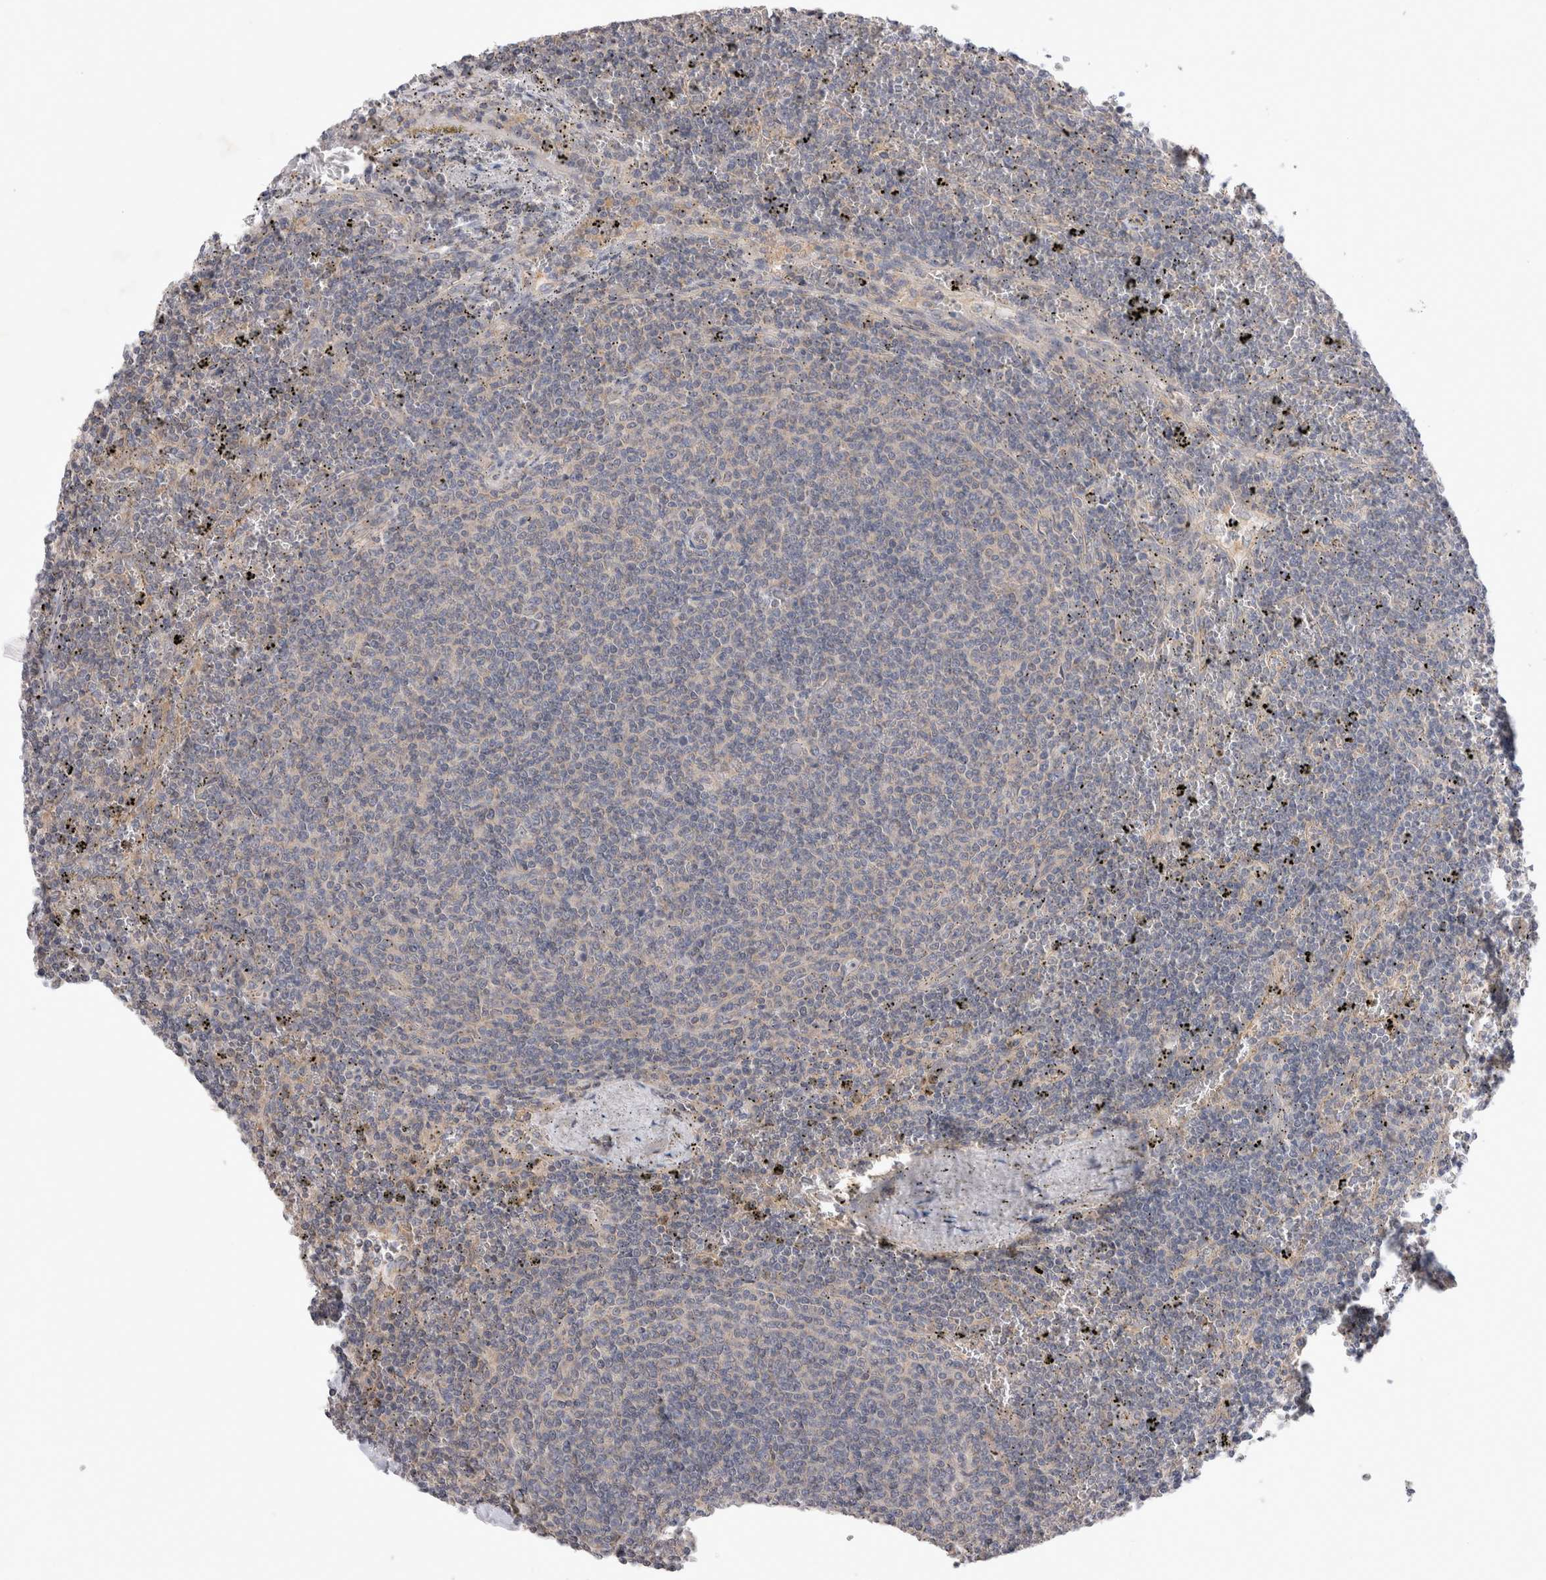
{"staining": {"intensity": "negative", "quantity": "none", "location": "none"}, "tissue": "lymphoma", "cell_type": "Tumor cells", "image_type": "cancer", "snomed": [{"axis": "morphology", "description": "Malignant lymphoma, non-Hodgkin's type, Low grade"}, {"axis": "topography", "description": "Spleen"}], "caption": "Tumor cells show no significant protein positivity in lymphoma.", "gene": "IFT74", "patient": {"sex": "female", "age": 50}}